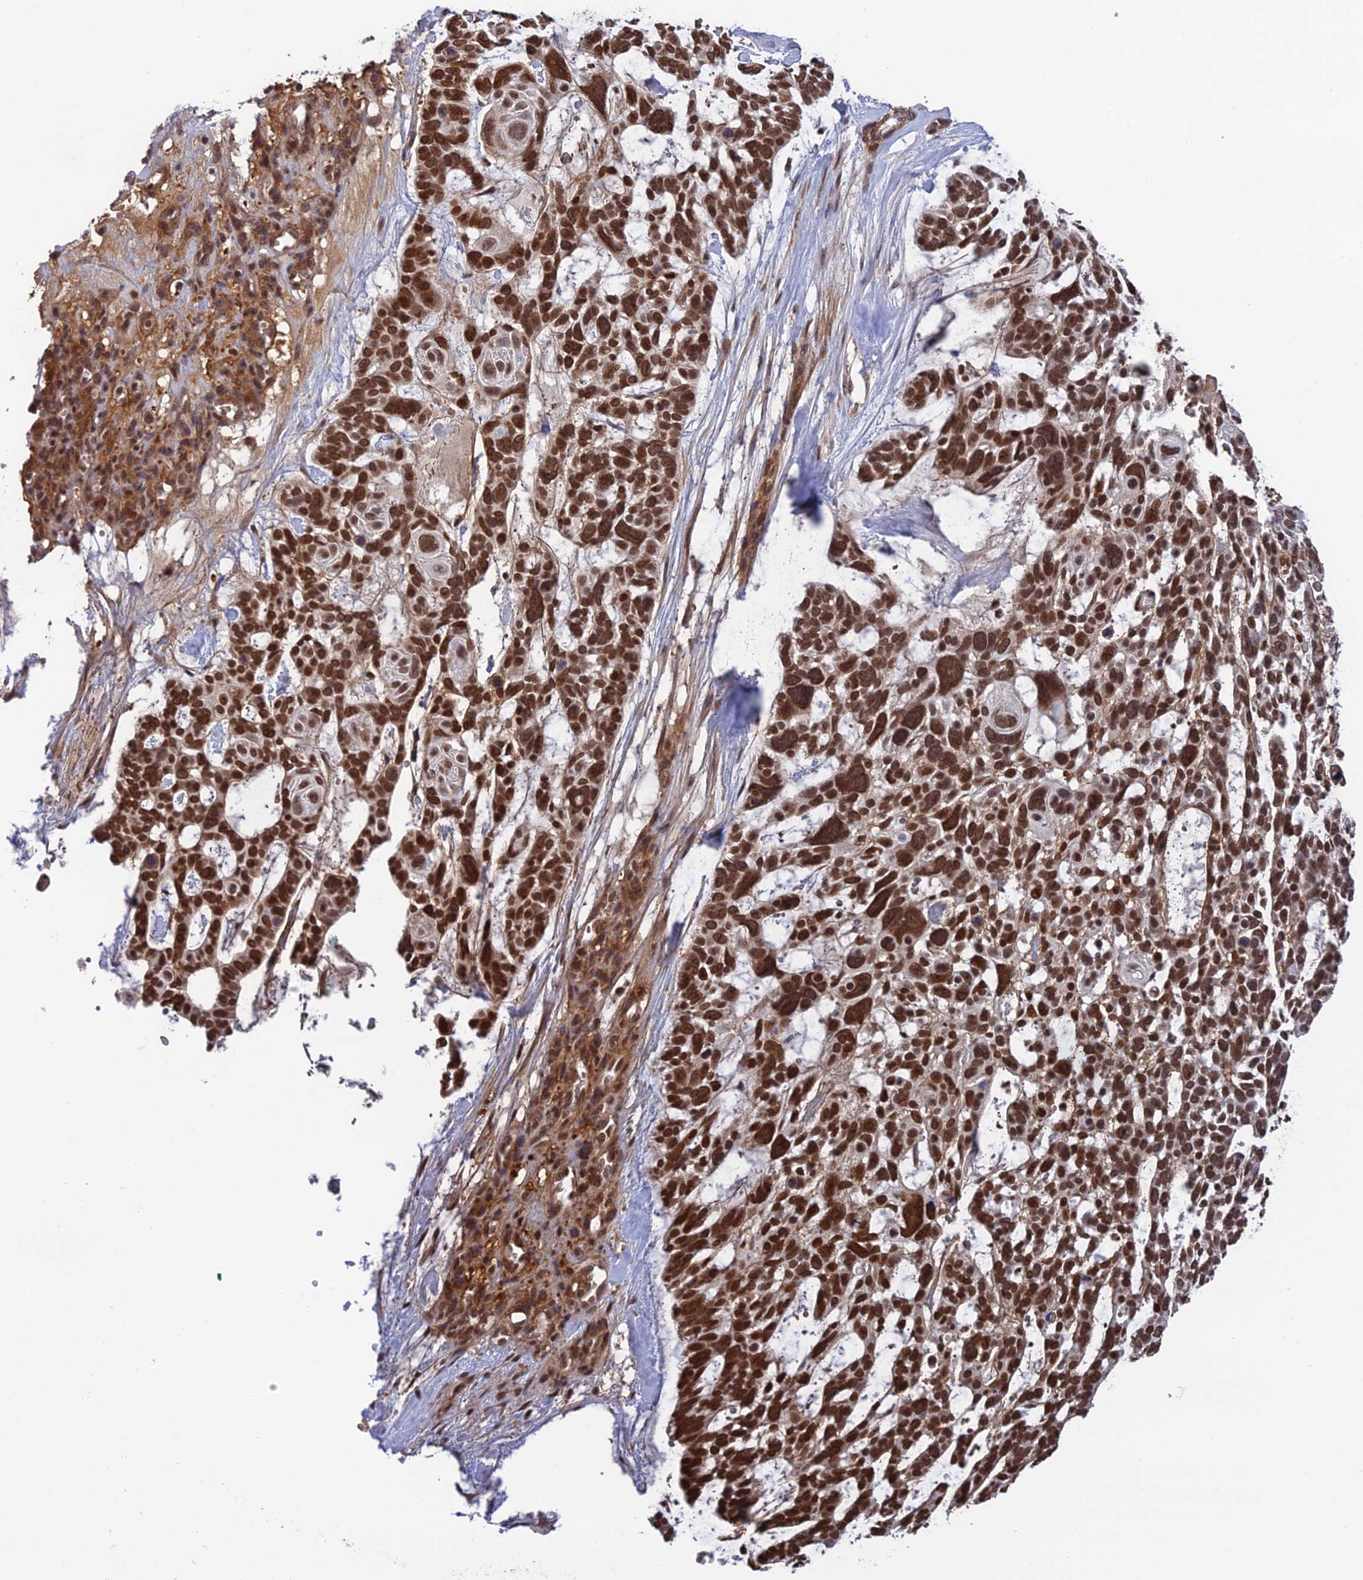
{"staining": {"intensity": "strong", "quantity": ">75%", "location": "nuclear"}, "tissue": "skin cancer", "cell_type": "Tumor cells", "image_type": "cancer", "snomed": [{"axis": "morphology", "description": "Basal cell carcinoma"}, {"axis": "topography", "description": "Skin"}], "caption": "A micrograph of skin cancer (basal cell carcinoma) stained for a protein demonstrates strong nuclear brown staining in tumor cells.", "gene": "REXO1", "patient": {"sex": "male", "age": 88}}